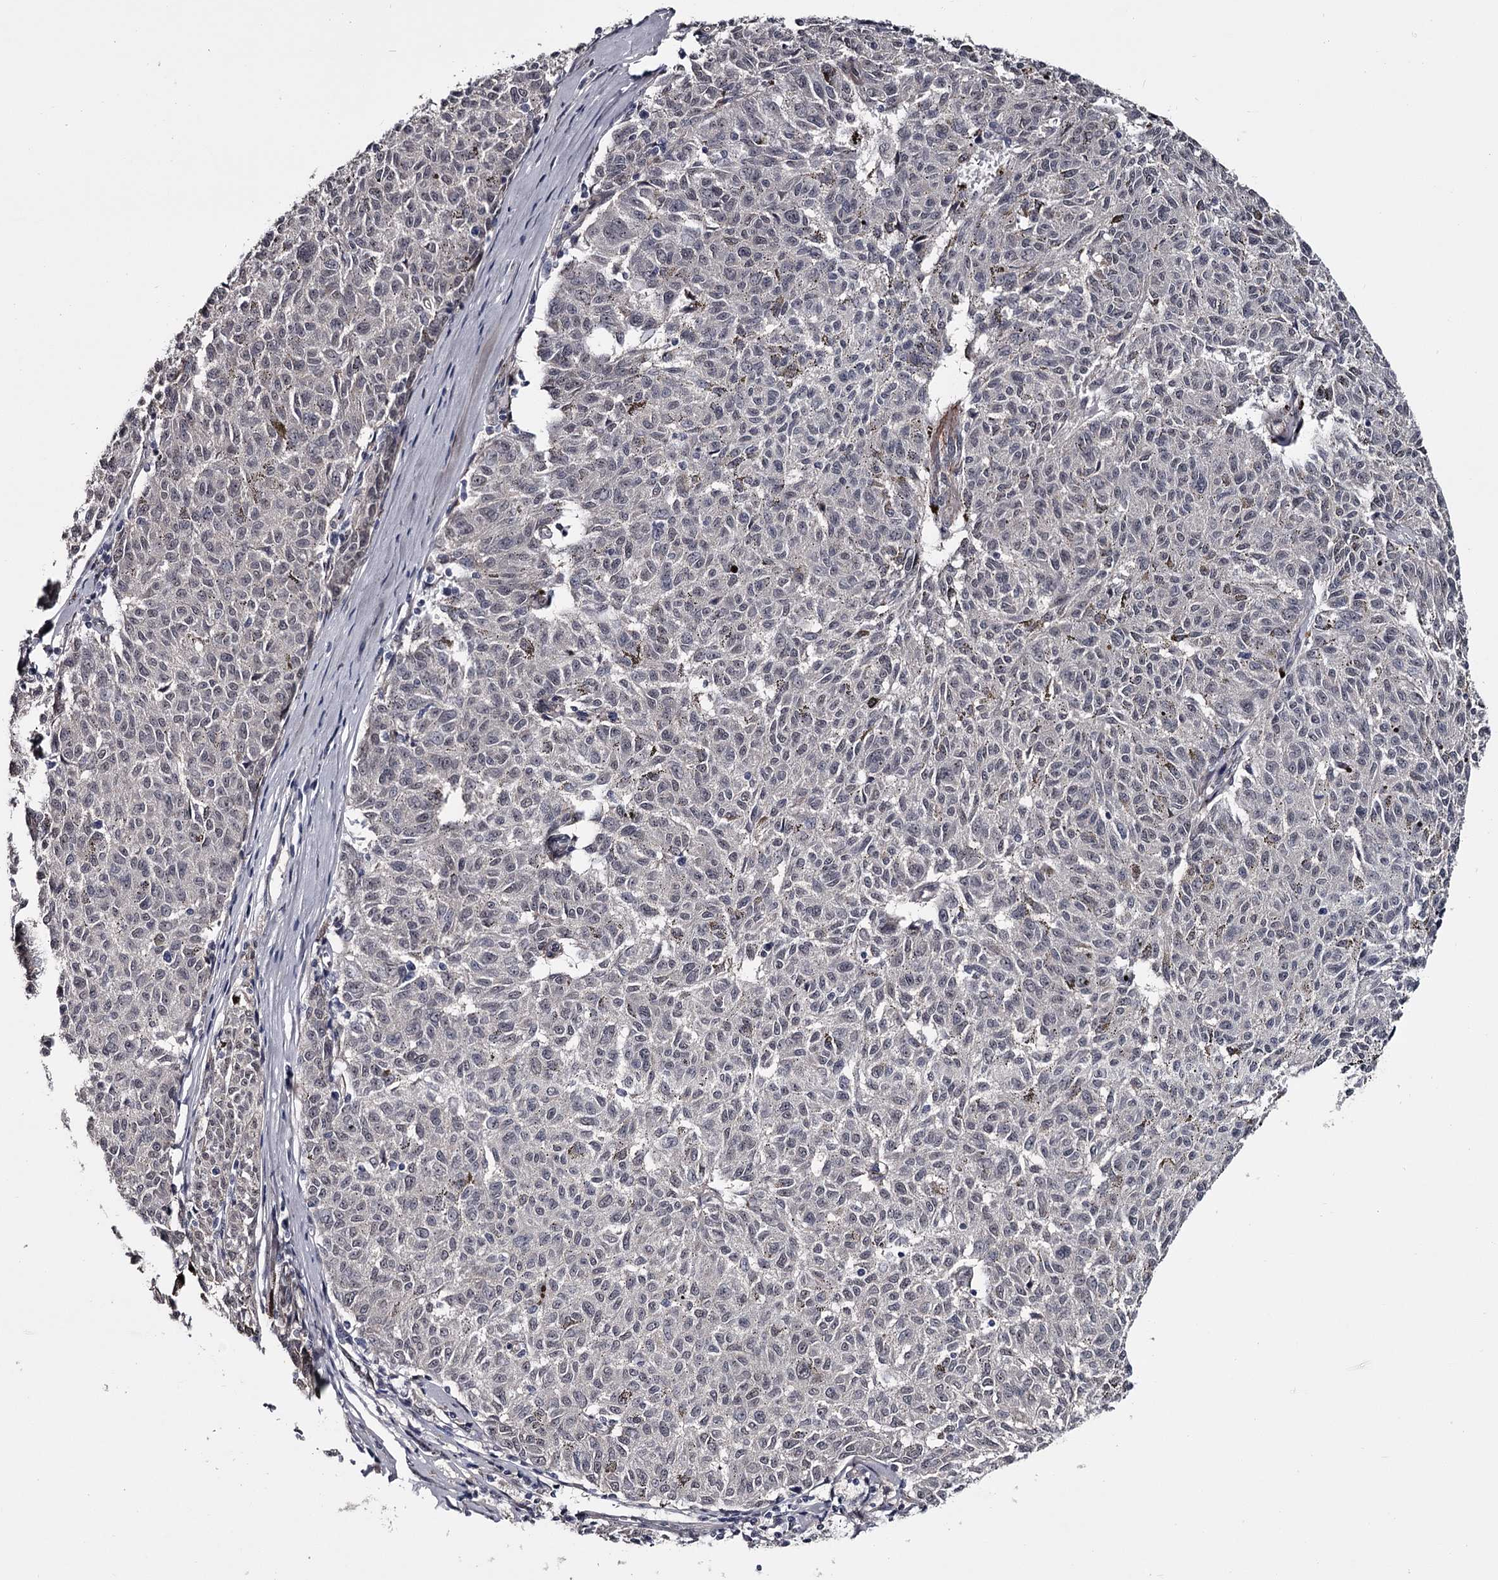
{"staining": {"intensity": "negative", "quantity": "none", "location": "none"}, "tissue": "melanoma", "cell_type": "Tumor cells", "image_type": "cancer", "snomed": [{"axis": "morphology", "description": "Malignant melanoma, NOS"}, {"axis": "topography", "description": "Skin"}], "caption": "The micrograph shows no staining of tumor cells in malignant melanoma.", "gene": "PRPF40B", "patient": {"sex": "female", "age": 72}}